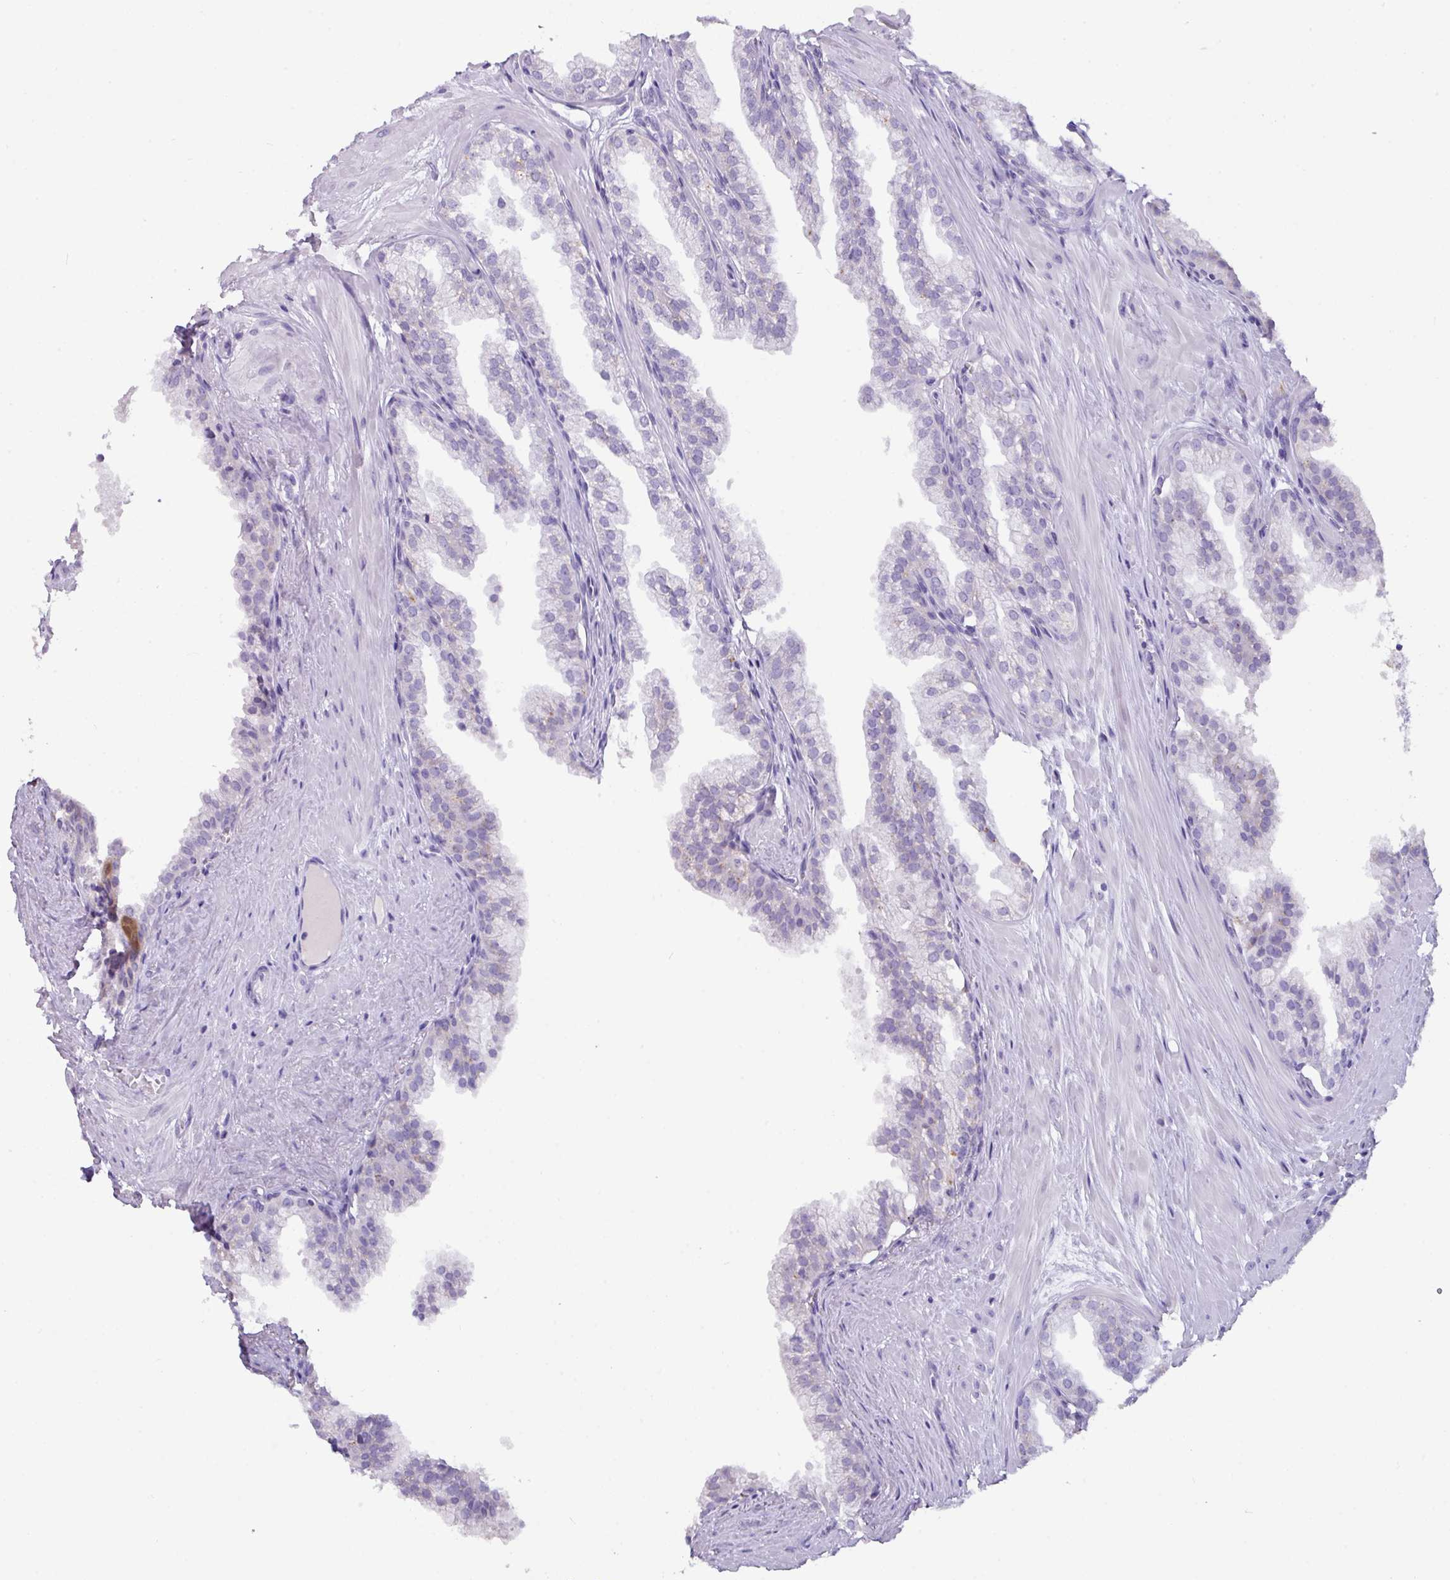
{"staining": {"intensity": "negative", "quantity": "none", "location": "none"}, "tissue": "prostate", "cell_type": "Glandular cells", "image_type": "normal", "snomed": [{"axis": "morphology", "description": "Normal tissue, NOS"}, {"axis": "topography", "description": "Prostate"}, {"axis": "topography", "description": "Peripheral nerve tissue"}], "caption": "Glandular cells are negative for brown protein staining in normal prostate. Brightfield microscopy of immunohistochemistry stained with DAB (brown) and hematoxylin (blue), captured at high magnification.", "gene": "NCCRP1", "patient": {"sex": "male", "age": 55}}